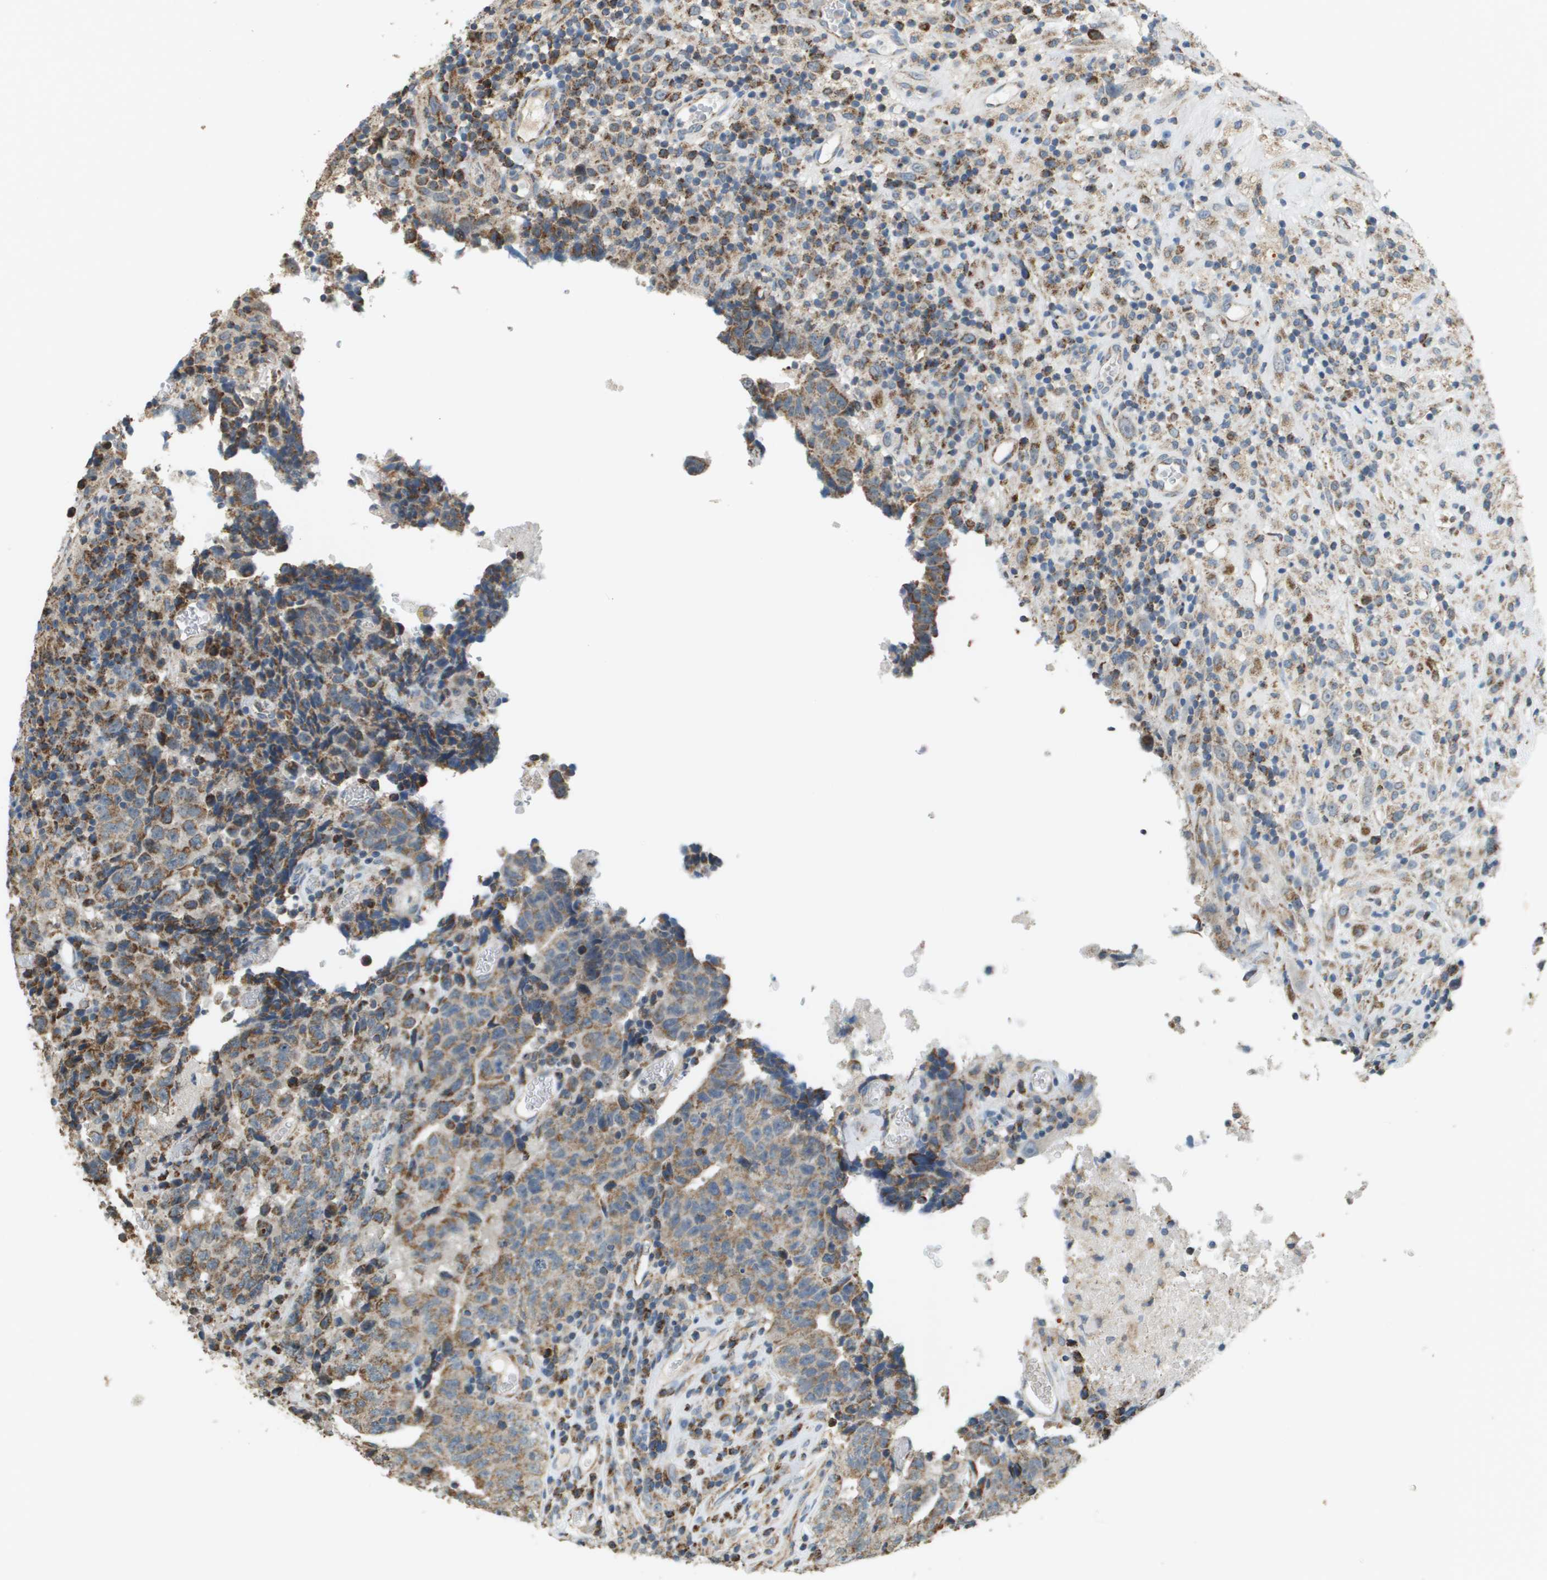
{"staining": {"intensity": "moderate", "quantity": "25%-75%", "location": "cytoplasmic/membranous"}, "tissue": "testis cancer", "cell_type": "Tumor cells", "image_type": "cancer", "snomed": [{"axis": "morphology", "description": "Necrosis, NOS"}, {"axis": "morphology", "description": "Carcinoma, Embryonal, NOS"}, {"axis": "topography", "description": "Testis"}], "caption": "A high-resolution histopathology image shows immunohistochemistry (IHC) staining of embryonal carcinoma (testis), which shows moderate cytoplasmic/membranous expression in about 25%-75% of tumor cells. (IHC, brightfield microscopy, high magnification).", "gene": "FH", "patient": {"sex": "male", "age": 19}}